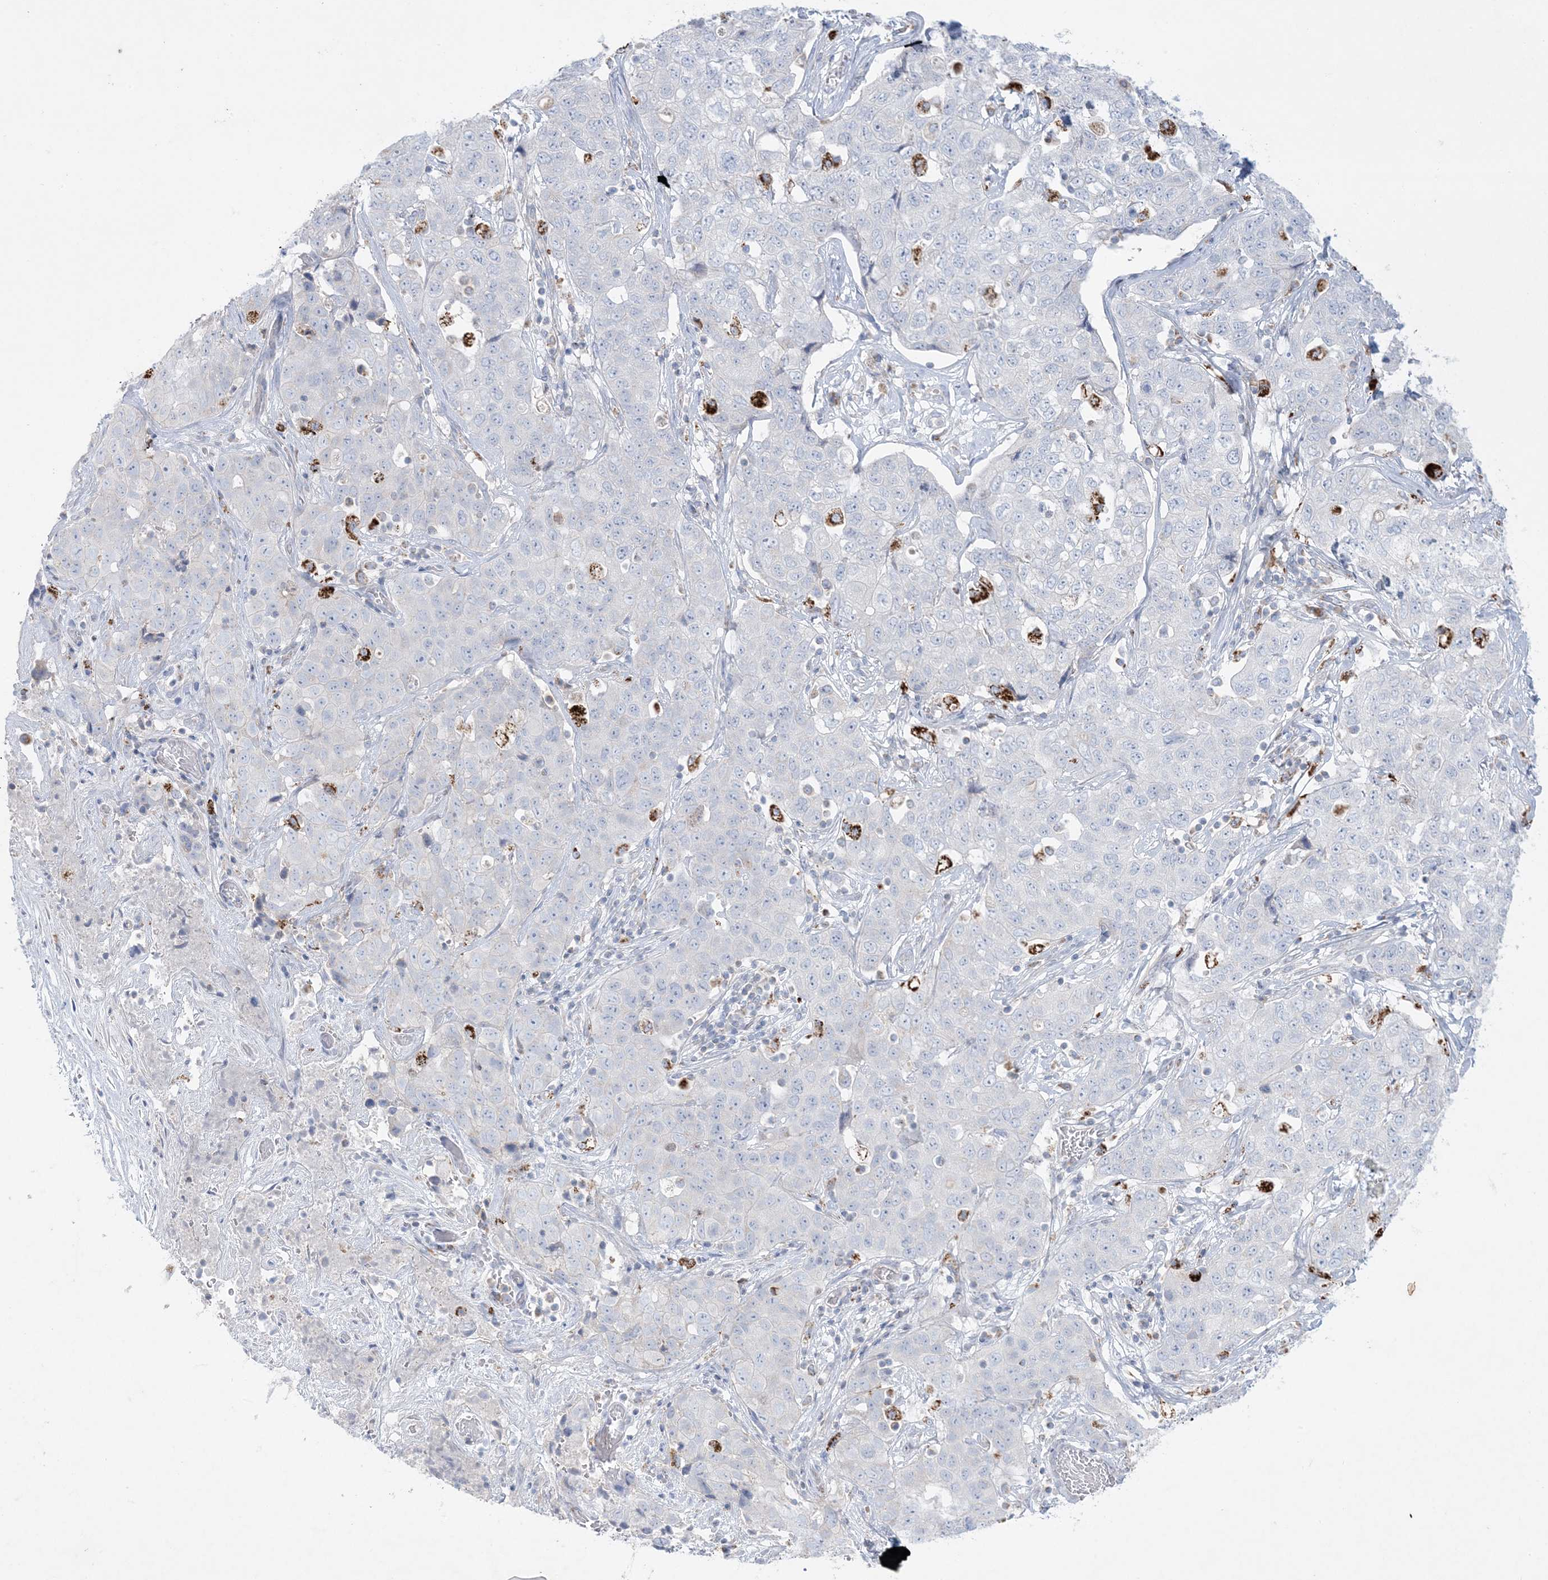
{"staining": {"intensity": "negative", "quantity": "none", "location": "none"}, "tissue": "stomach cancer", "cell_type": "Tumor cells", "image_type": "cancer", "snomed": [{"axis": "morphology", "description": "Normal tissue, NOS"}, {"axis": "morphology", "description": "Adenocarcinoma, NOS"}, {"axis": "topography", "description": "Lymph node"}, {"axis": "topography", "description": "Stomach"}], "caption": "Immunohistochemistry (IHC) image of neoplastic tissue: stomach cancer (adenocarcinoma) stained with DAB (3,3'-diaminobenzidine) reveals no significant protein expression in tumor cells.", "gene": "KCTD6", "patient": {"sex": "male", "age": 48}}